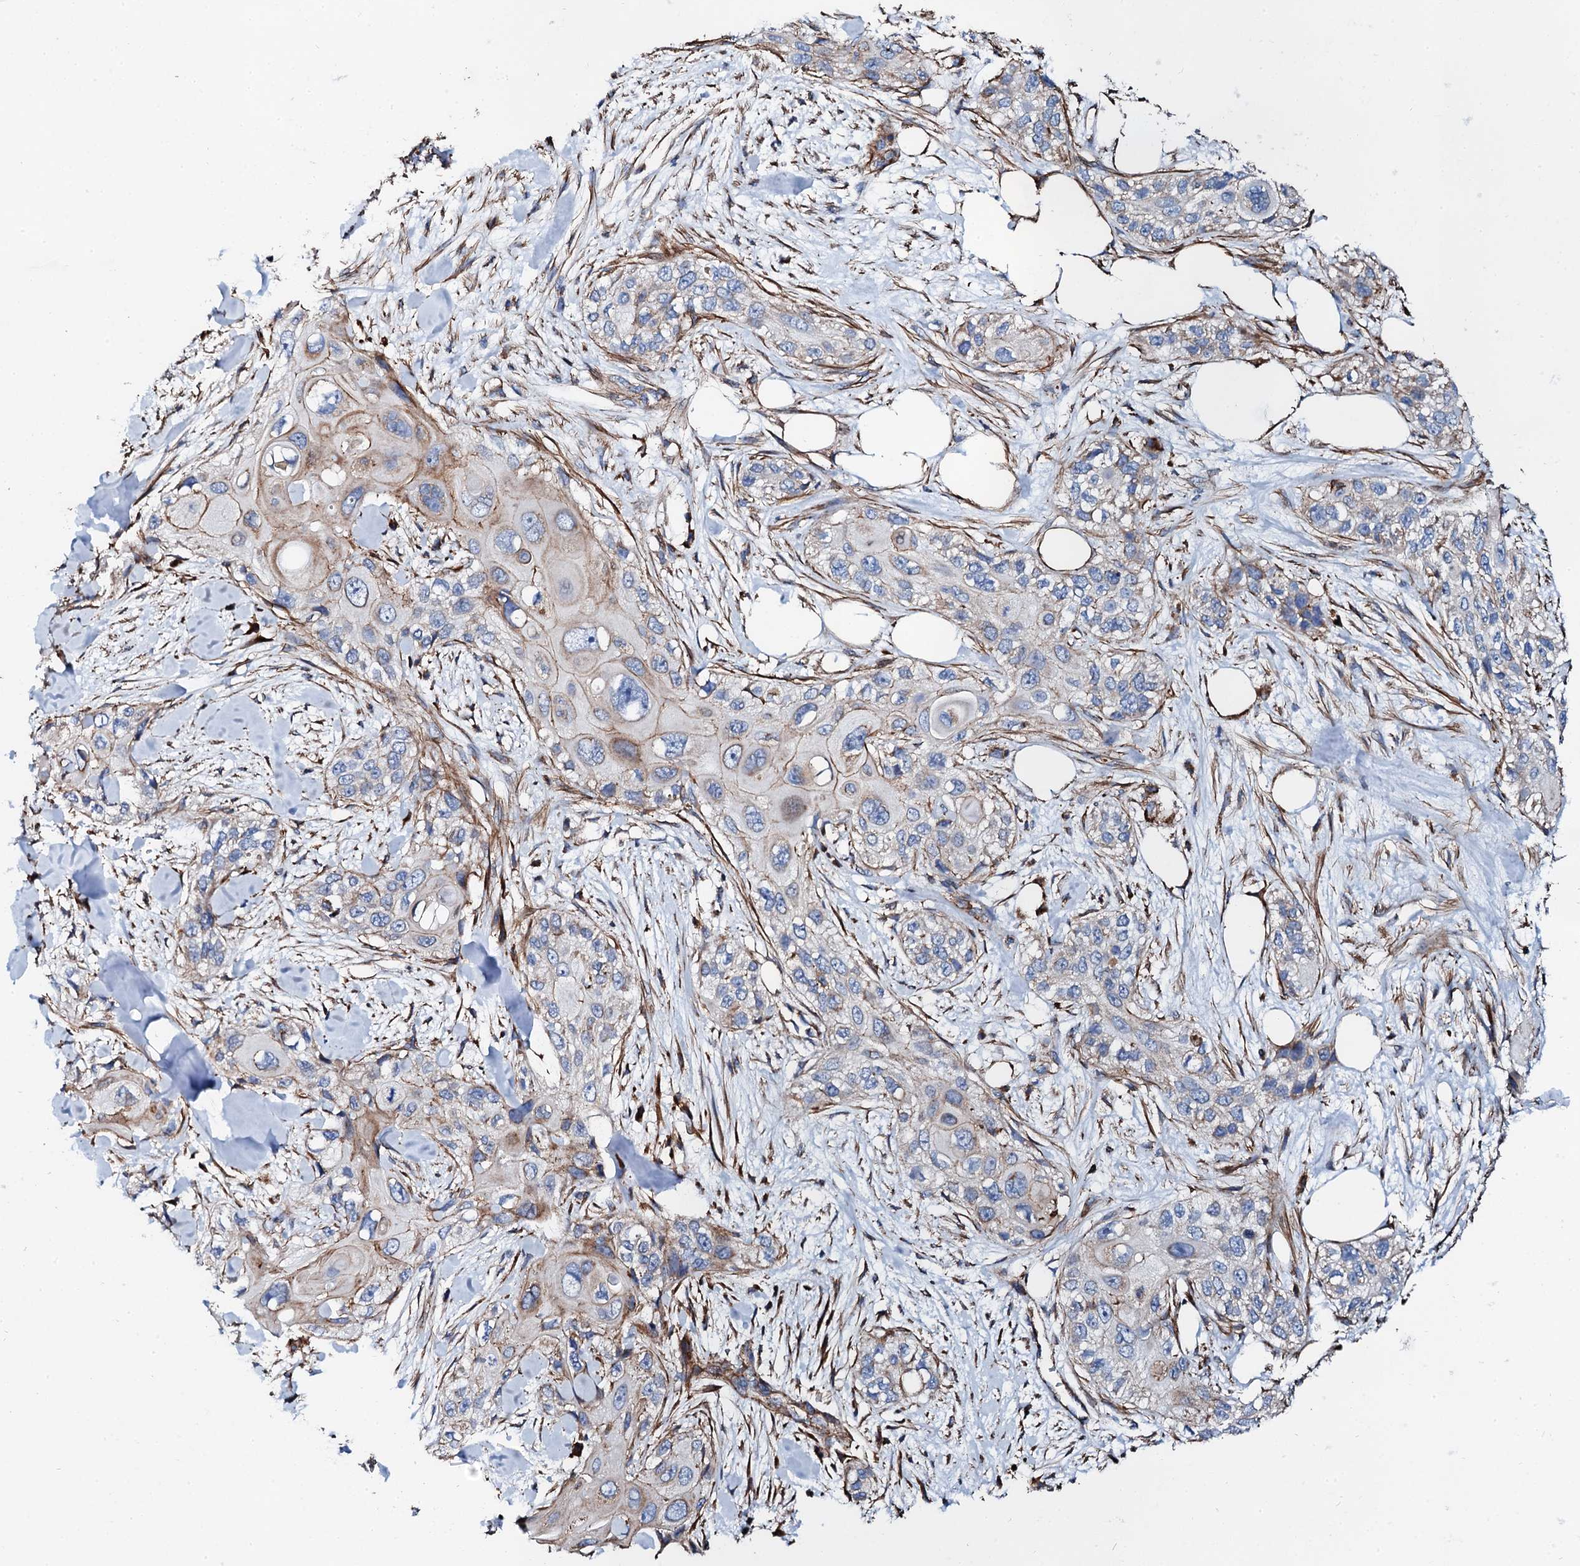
{"staining": {"intensity": "weak", "quantity": "<25%", "location": "cytoplasmic/membranous"}, "tissue": "skin cancer", "cell_type": "Tumor cells", "image_type": "cancer", "snomed": [{"axis": "morphology", "description": "Normal tissue, NOS"}, {"axis": "morphology", "description": "Squamous cell carcinoma, NOS"}, {"axis": "topography", "description": "Skin"}], "caption": "Skin cancer (squamous cell carcinoma) was stained to show a protein in brown. There is no significant positivity in tumor cells. Brightfield microscopy of IHC stained with DAB (3,3'-diaminobenzidine) (brown) and hematoxylin (blue), captured at high magnification.", "gene": "INTS10", "patient": {"sex": "male", "age": 72}}